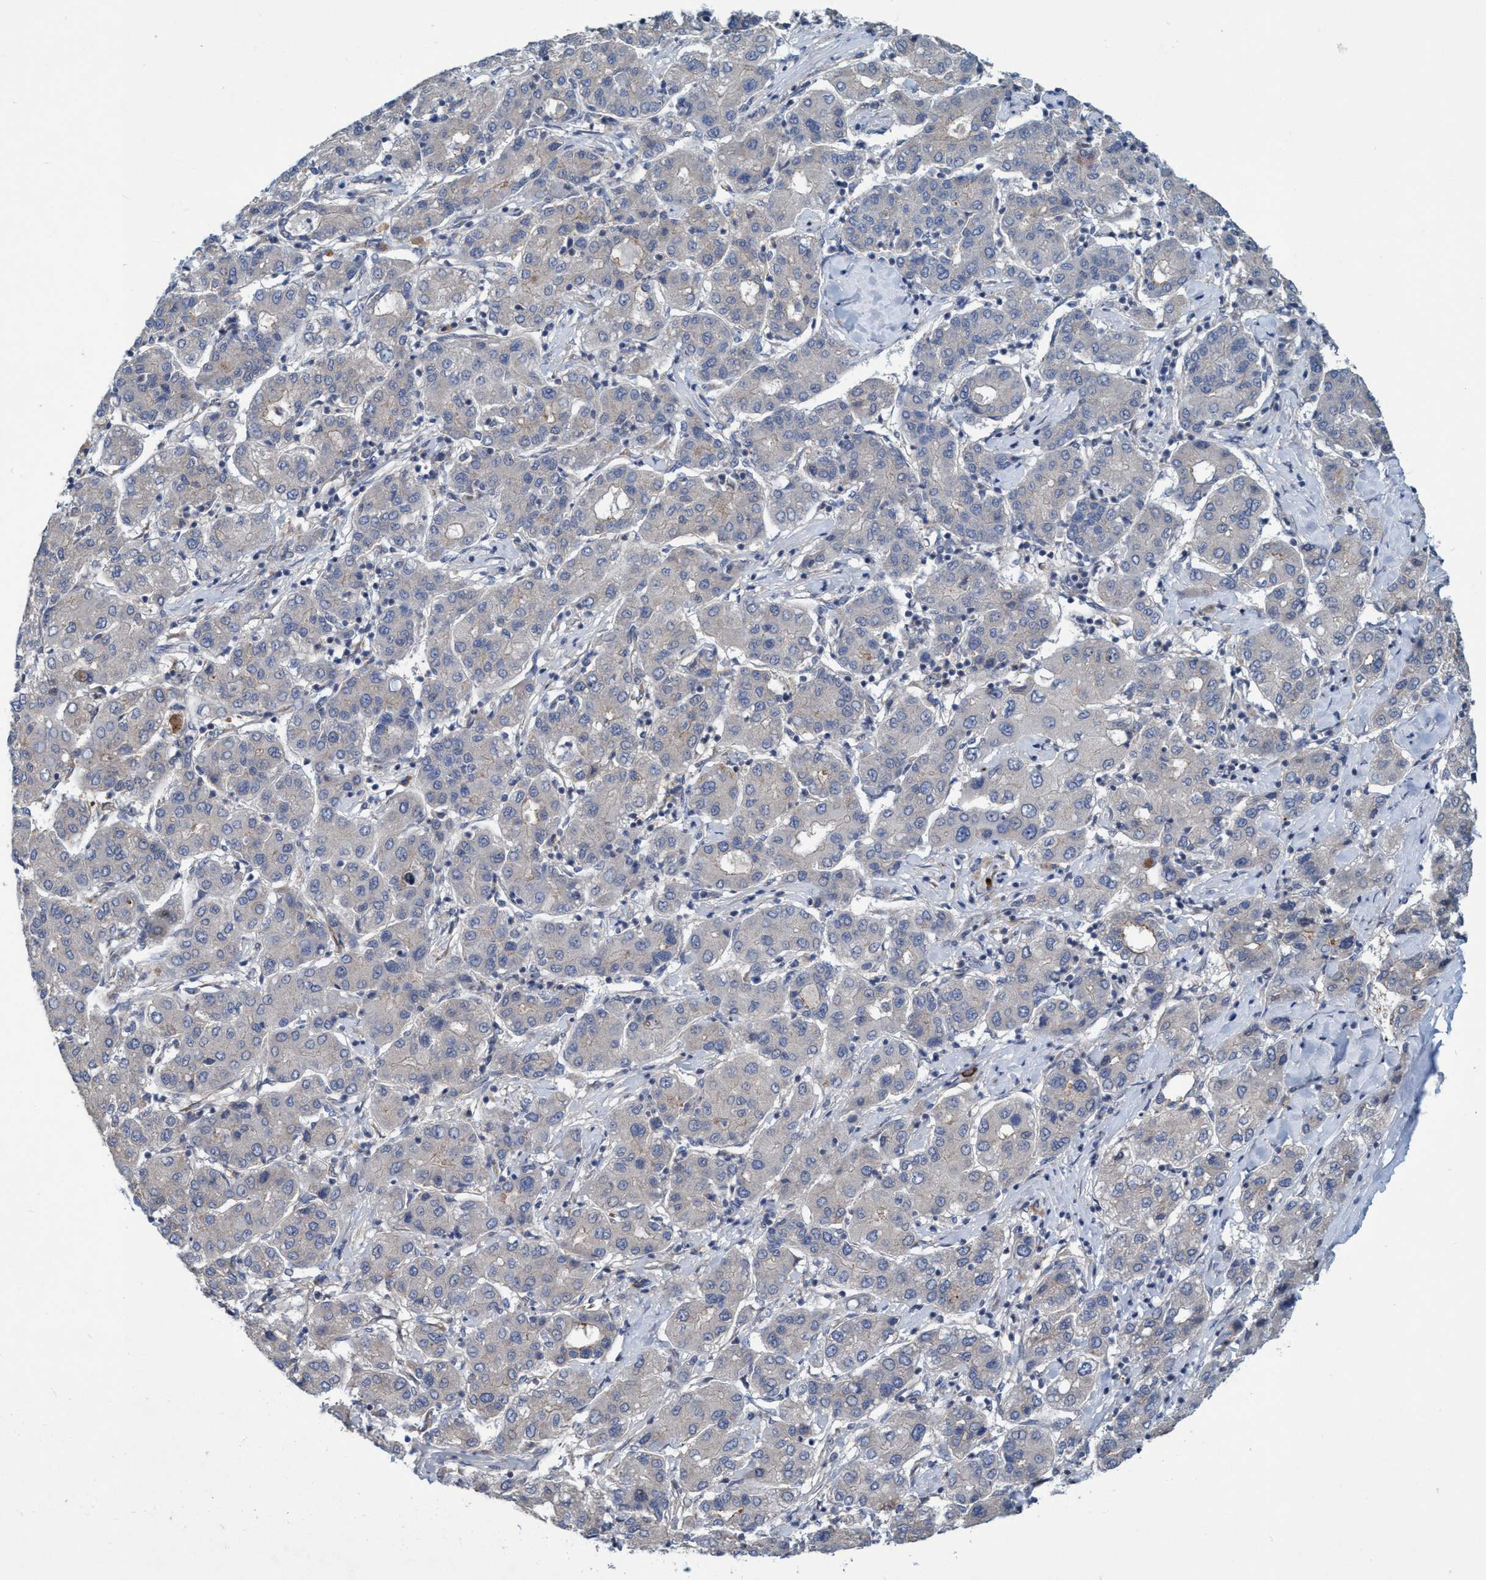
{"staining": {"intensity": "negative", "quantity": "none", "location": "none"}, "tissue": "liver cancer", "cell_type": "Tumor cells", "image_type": "cancer", "snomed": [{"axis": "morphology", "description": "Carcinoma, Hepatocellular, NOS"}, {"axis": "topography", "description": "Liver"}], "caption": "Image shows no protein expression in tumor cells of liver cancer tissue.", "gene": "TRIM65", "patient": {"sex": "male", "age": 65}}